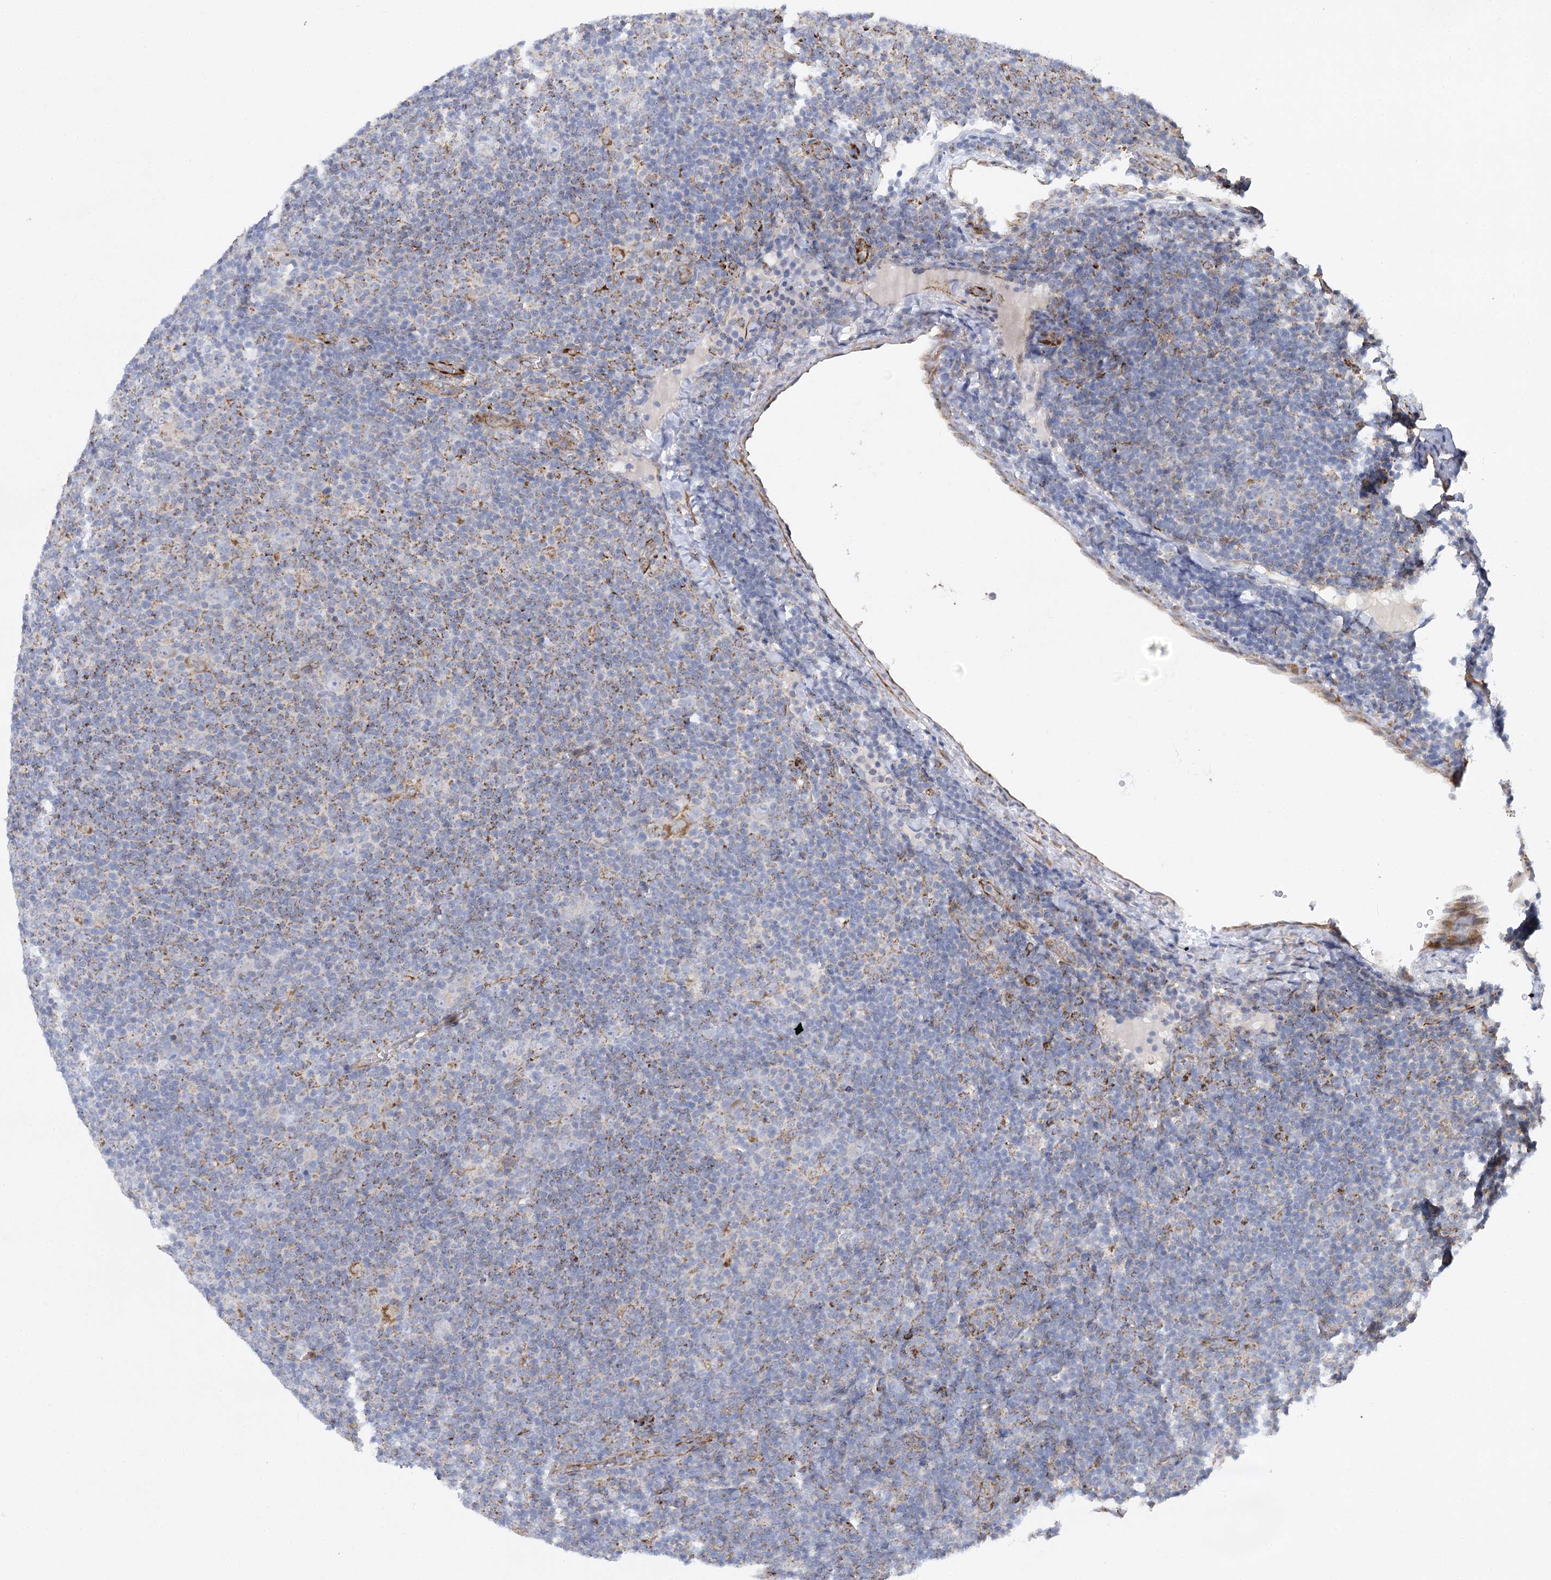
{"staining": {"intensity": "negative", "quantity": "none", "location": "none"}, "tissue": "lymphoma", "cell_type": "Tumor cells", "image_type": "cancer", "snomed": [{"axis": "morphology", "description": "Hodgkin's disease, NOS"}, {"axis": "topography", "description": "Lymph node"}], "caption": "Immunohistochemistry (IHC) photomicrograph of neoplastic tissue: human lymphoma stained with DAB shows no significant protein expression in tumor cells. Nuclei are stained in blue.", "gene": "DHTKD1", "patient": {"sex": "female", "age": 57}}